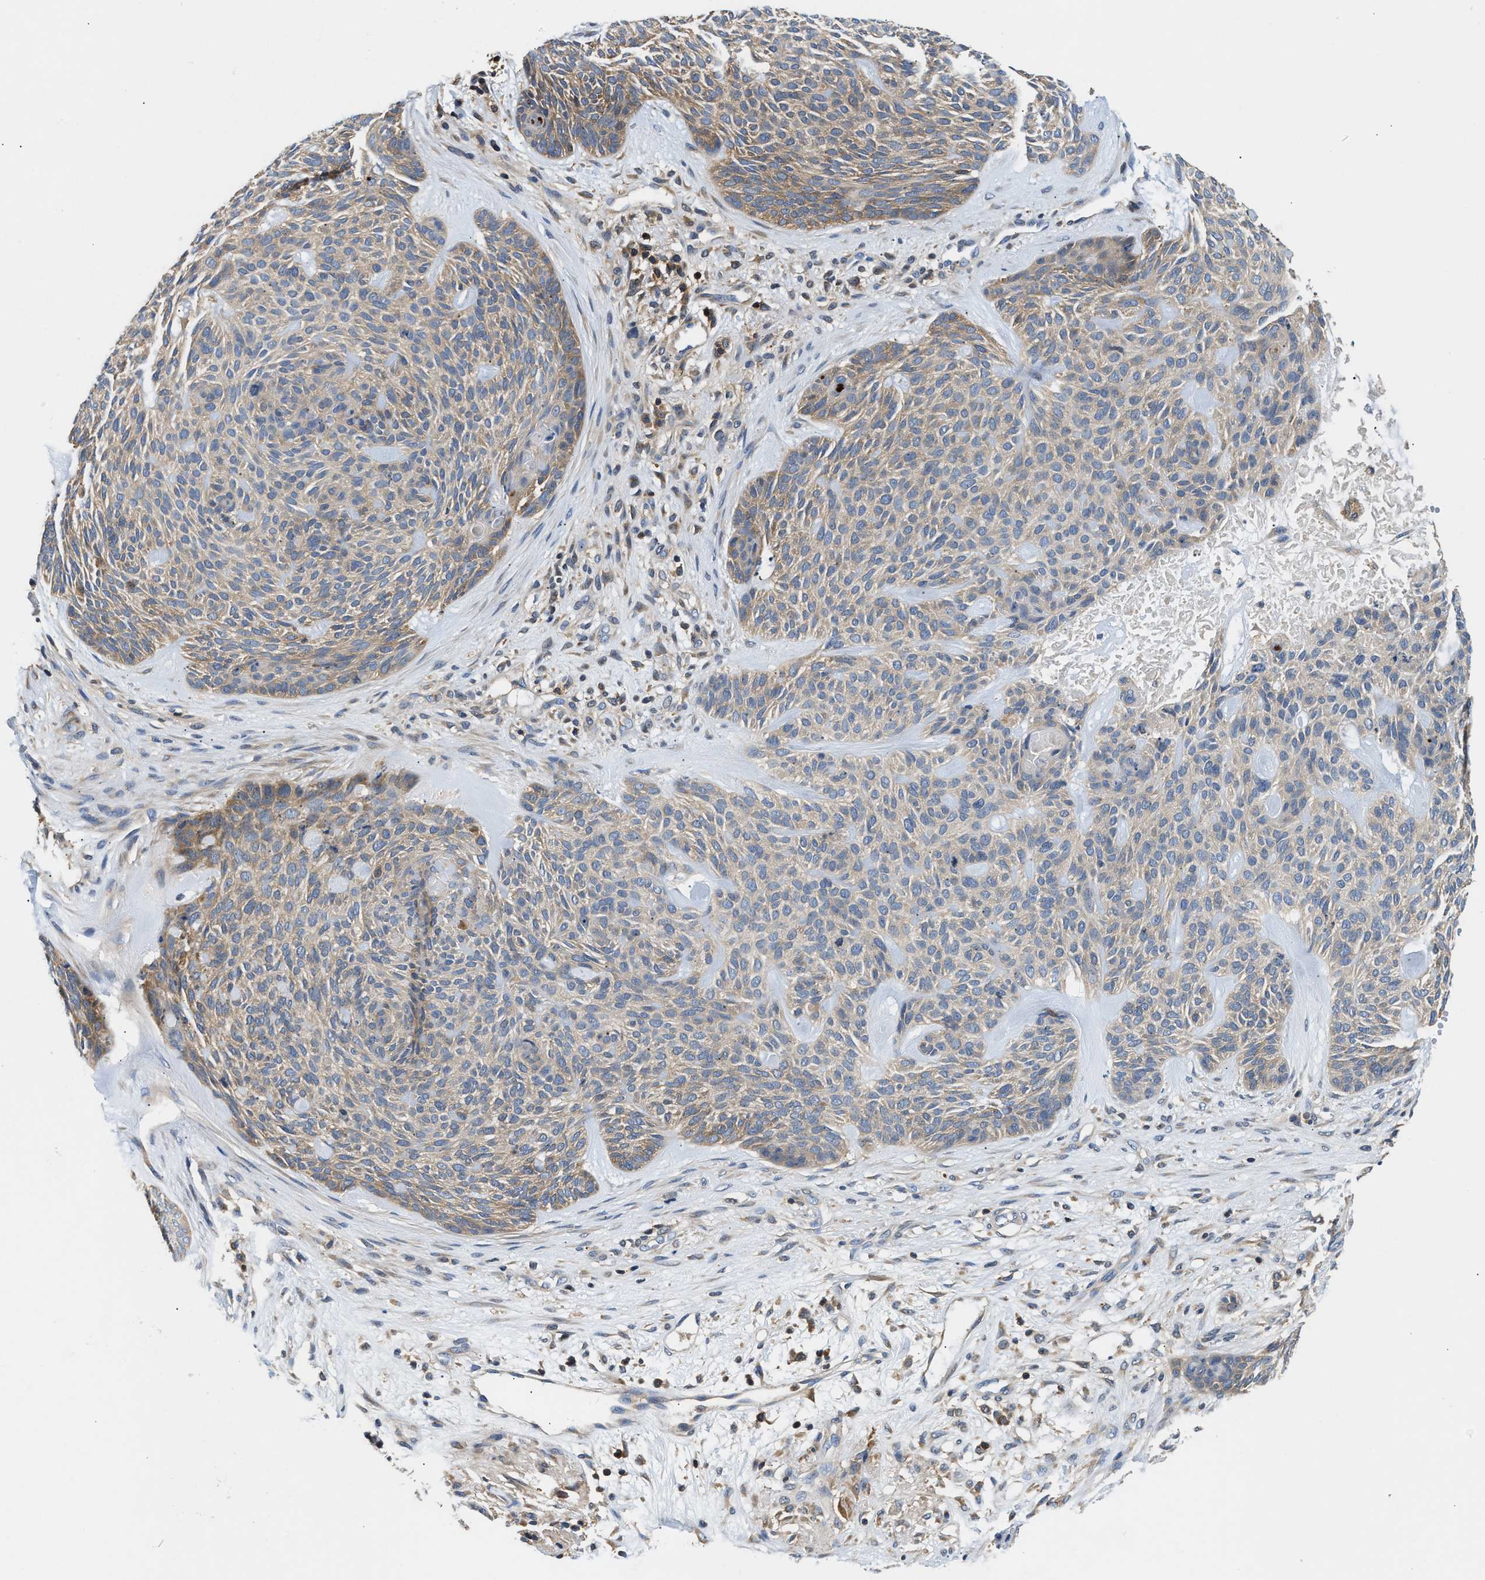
{"staining": {"intensity": "weak", "quantity": "<25%", "location": "cytoplasmic/membranous"}, "tissue": "skin cancer", "cell_type": "Tumor cells", "image_type": "cancer", "snomed": [{"axis": "morphology", "description": "Basal cell carcinoma"}, {"axis": "topography", "description": "Skin"}], "caption": "IHC photomicrograph of human skin cancer stained for a protein (brown), which displays no expression in tumor cells. Nuclei are stained in blue.", "gene": "CCM2", "patient": {"sex": "male", "age": 55}}